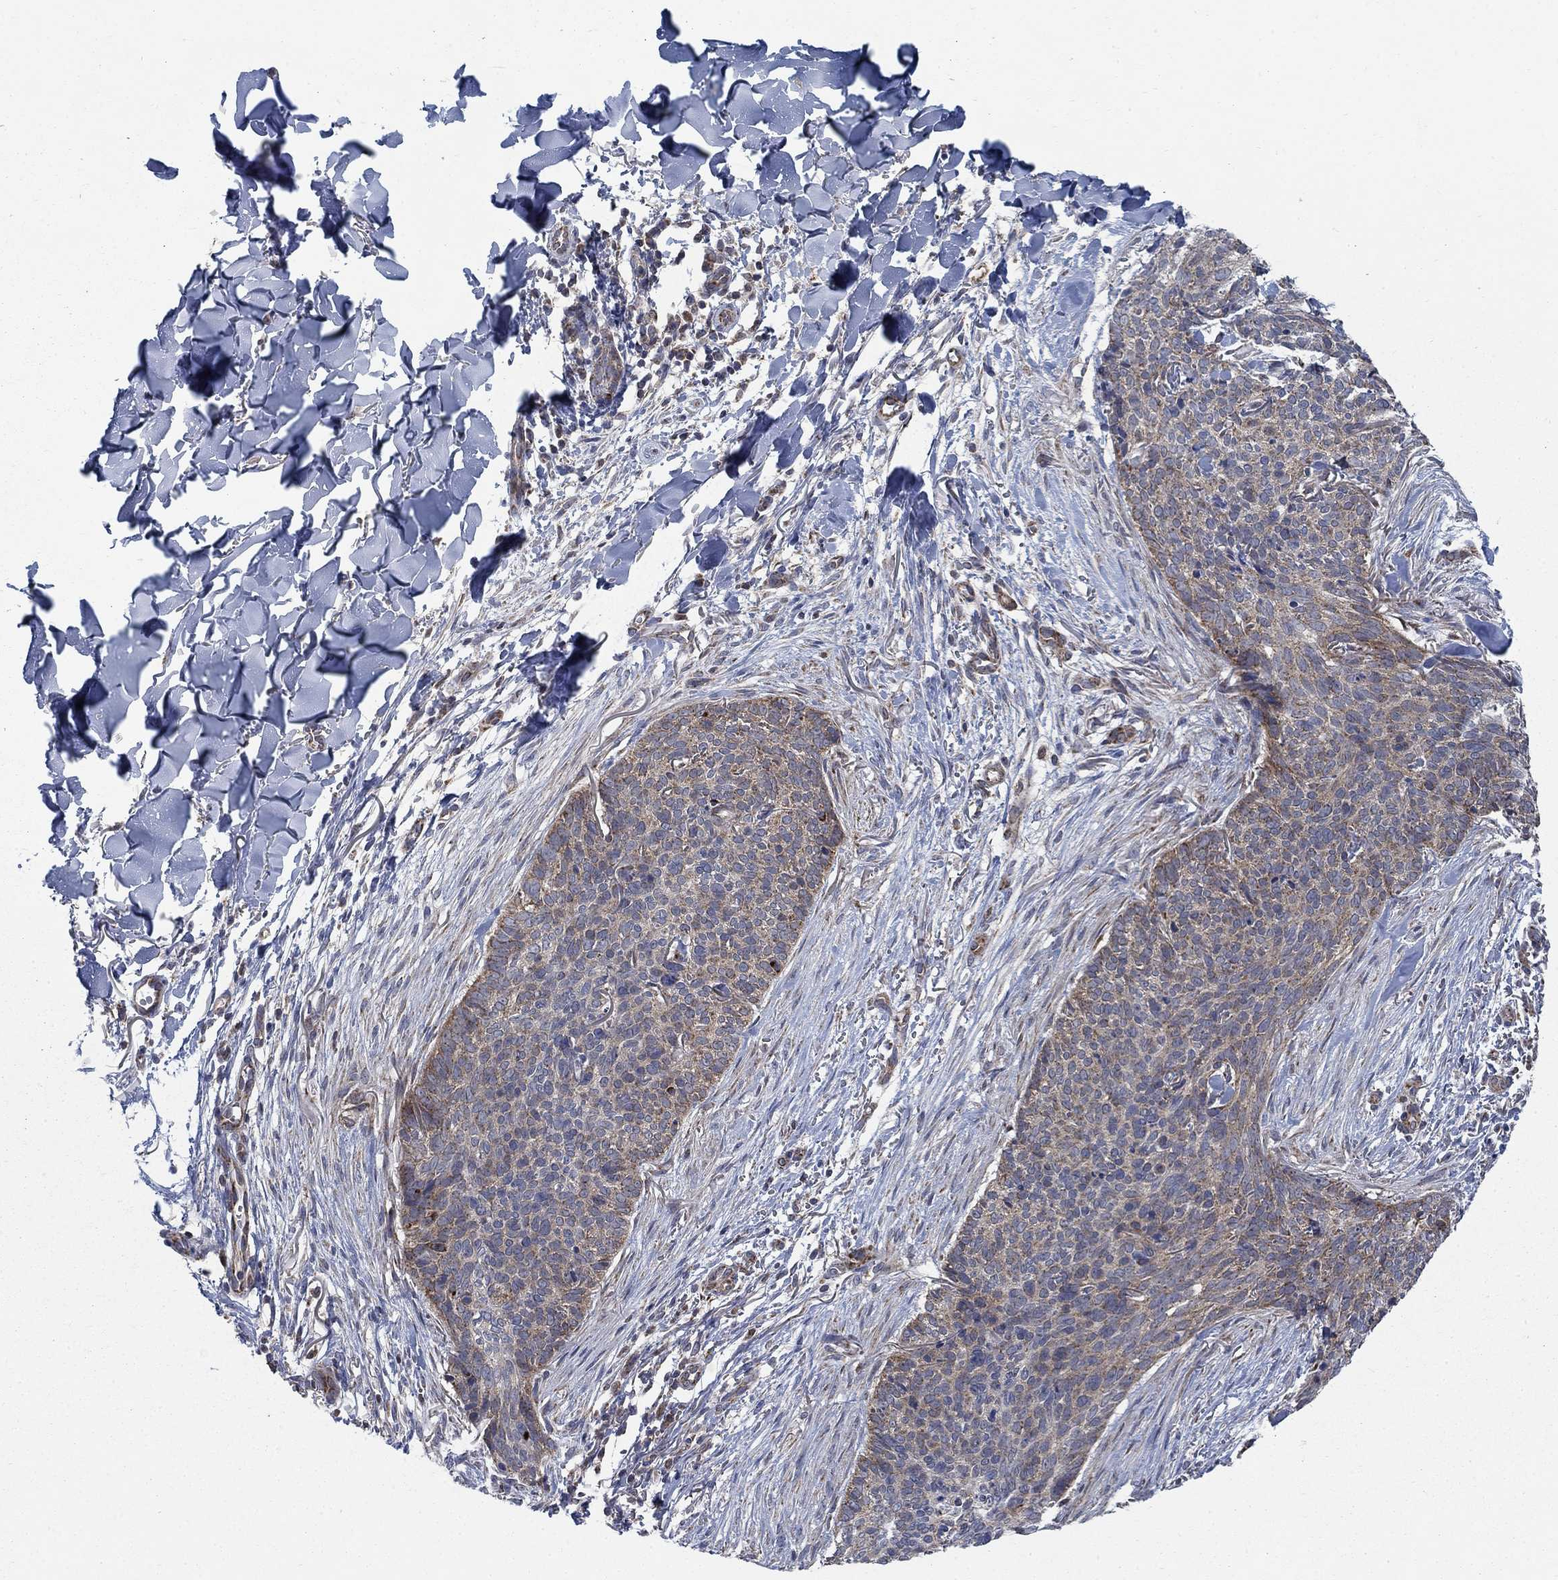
{"staining": {"intensity": "weak", "quantity": "<25%", "location": "cytoplasmic/membranous"}, "tissue": "skin cancer", "cell_type": "Tumor cells", "image_type": "cancer", "snomed": [{"axis": "morphology", "description": "Basal cell carcinoma"}, {"axis": "topography", "description": "Skin"}], "caption": "Tumor cells are negative for brown protein staining in basal cell carcinoma (skin). (DAB (3,3'-diaminobenzidine) IHC visualized using brightfield microscopy, high magnification).", "gene": "NME7", "patient": {"sex": "male", "age": 64}}